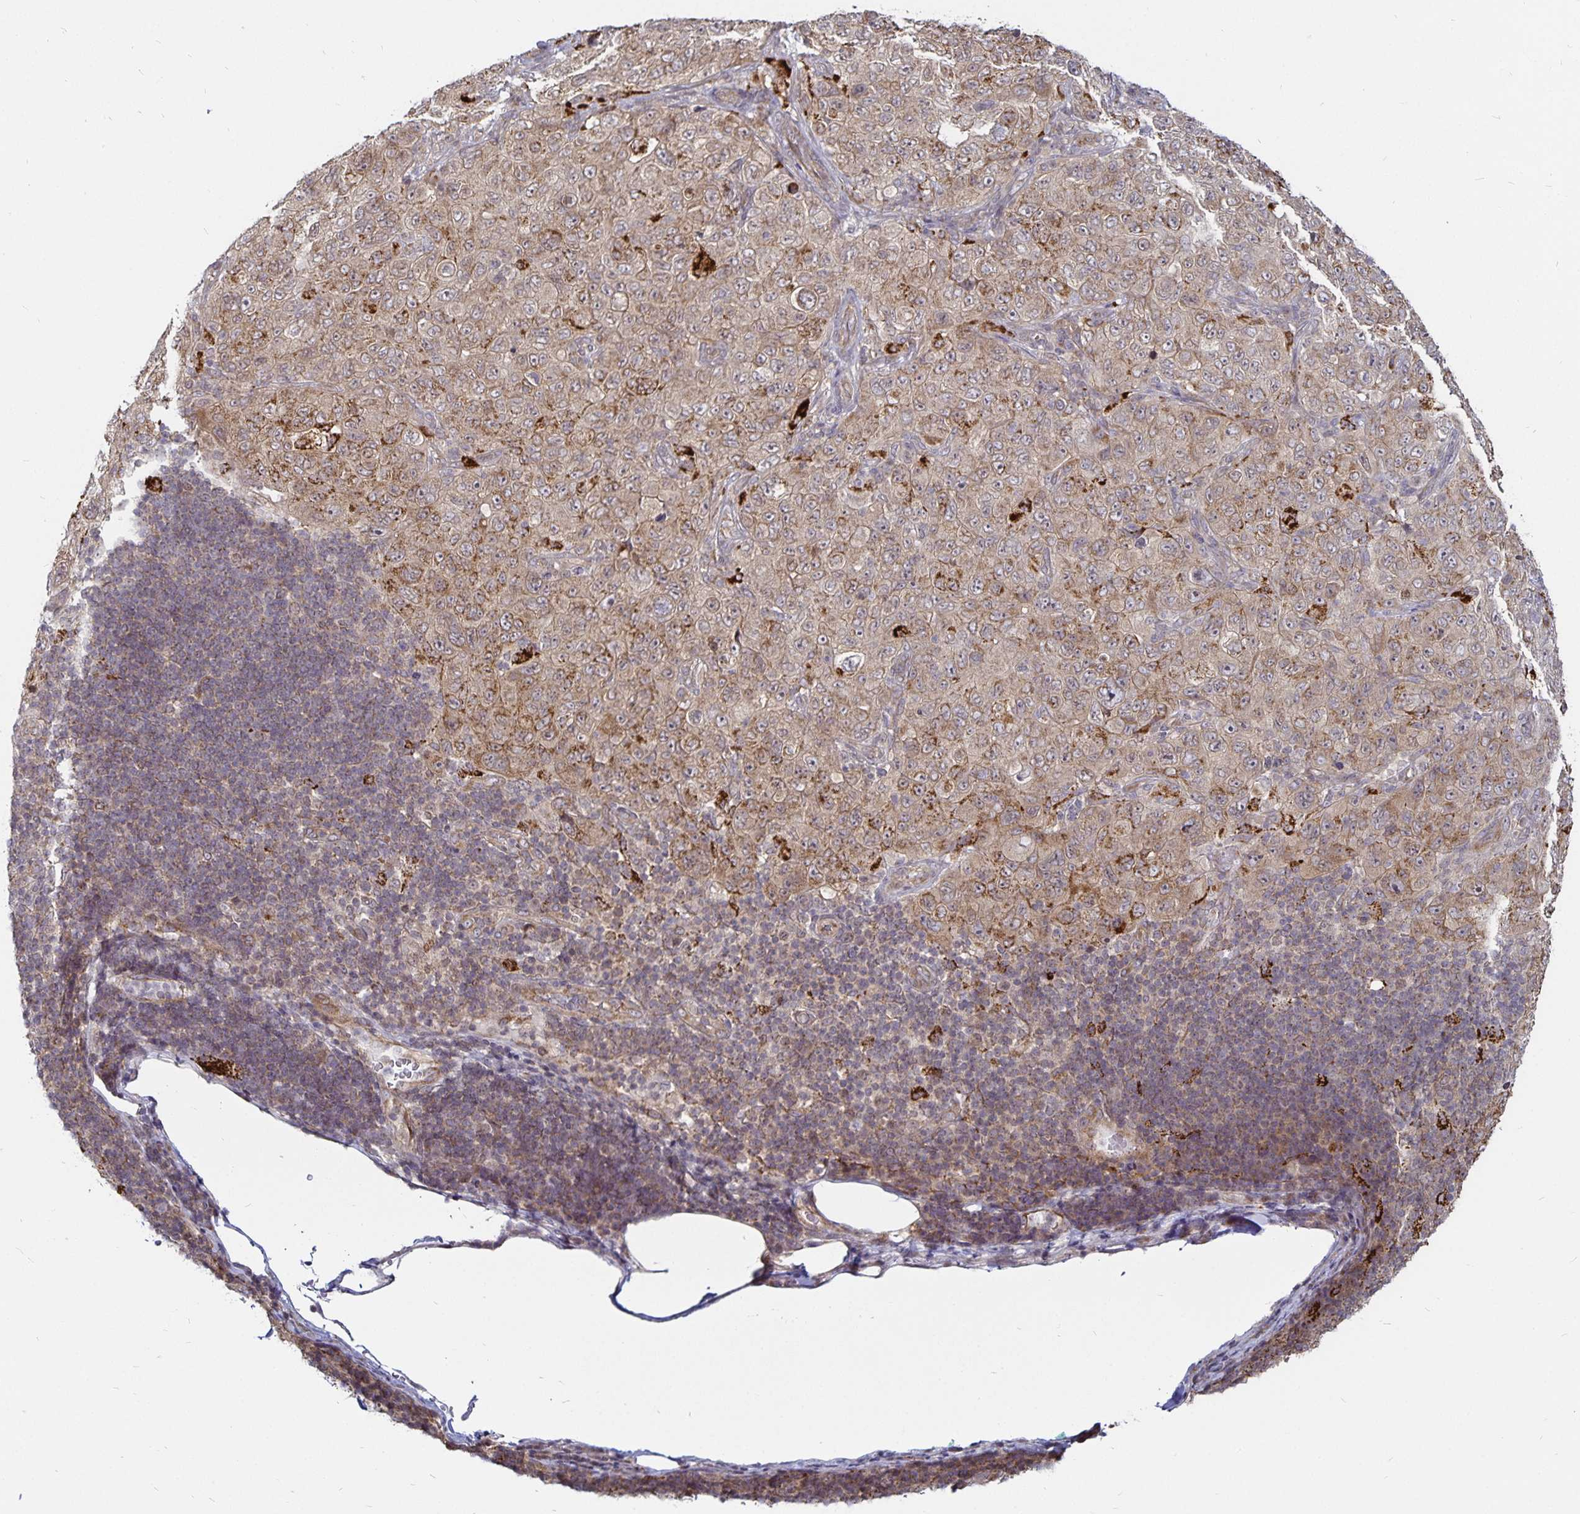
{"staining": {"intensity": "weak", "quantity": "25%-75%", "location": "cytoplasmic/membranous"}, "tissue": "pancreatic cancer", "cell_type": "Tumor cells", "image_type": "cancer", "snomed": [{"axis": "morphology", "description": "Adenocarcinoma, NOS"}, {"axis": "topography", "description": "Pancreas"}], "caption": "Immunohistochemical staining of pancreatic cancer demonstrates weak cytoplasmic/membranous protein expression in approximately 25%-75% of tumor cells.", "gene": "CYP27A1", "patient": {"sex": "male", "age": 68}}